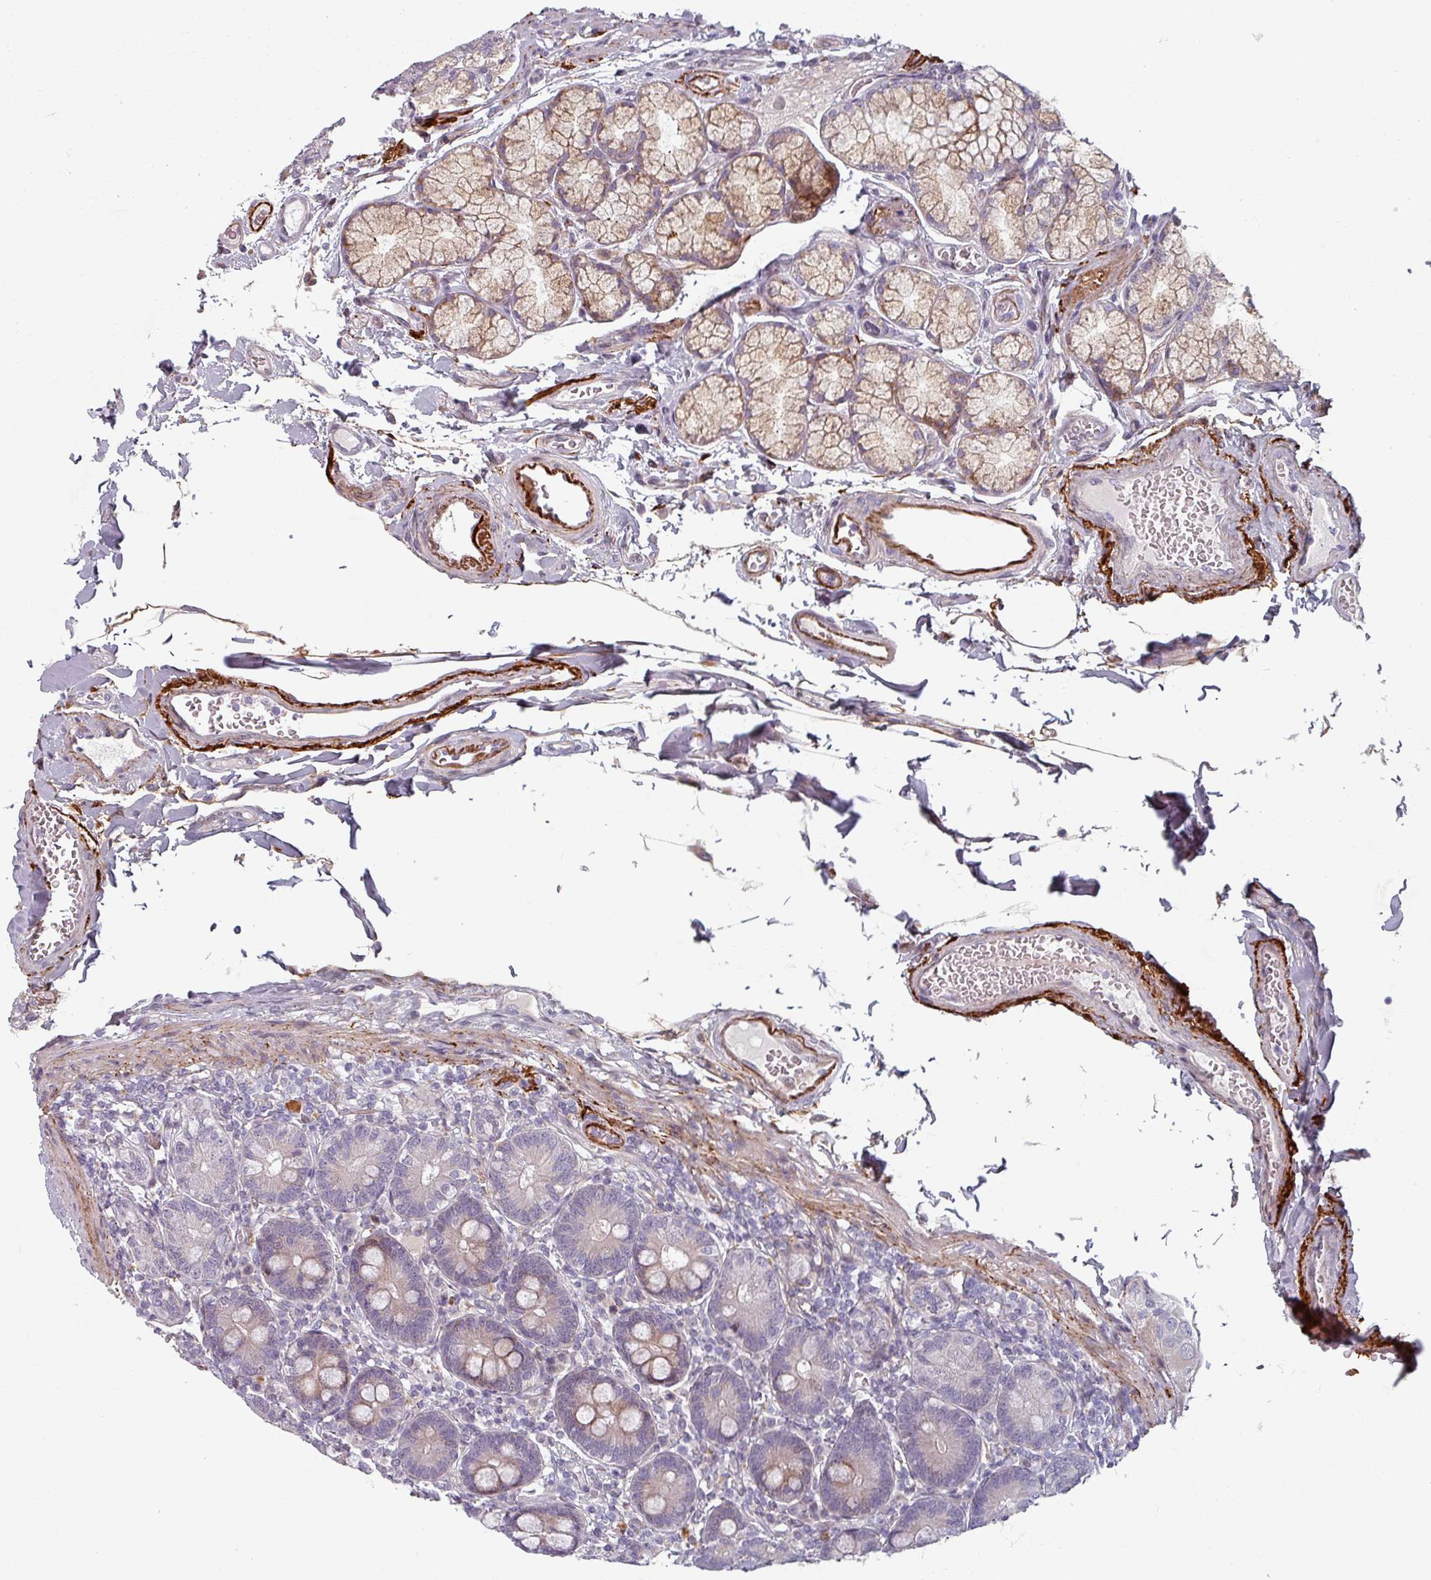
{"staining": {"intensity": "moderate", "quantity": "25%-75%", "location": "cytoplasmic/membranous"}, "tissue": "duodenum", "cell_type": "Glandular cells", "image_type": "normal", "snomed": [{"axis": "morphology", "description": "Normal tissue, NOS"}, {"axis": "topography", "description": "Duodenum"}], "caption": "The image shows staining of normal duodenum, revealing moderate cytoplasmic/membranous protein expression (brown color) within glandular cells.", "gene": "CYB5RL", "patient": {"sex": "female", "age": 67}}